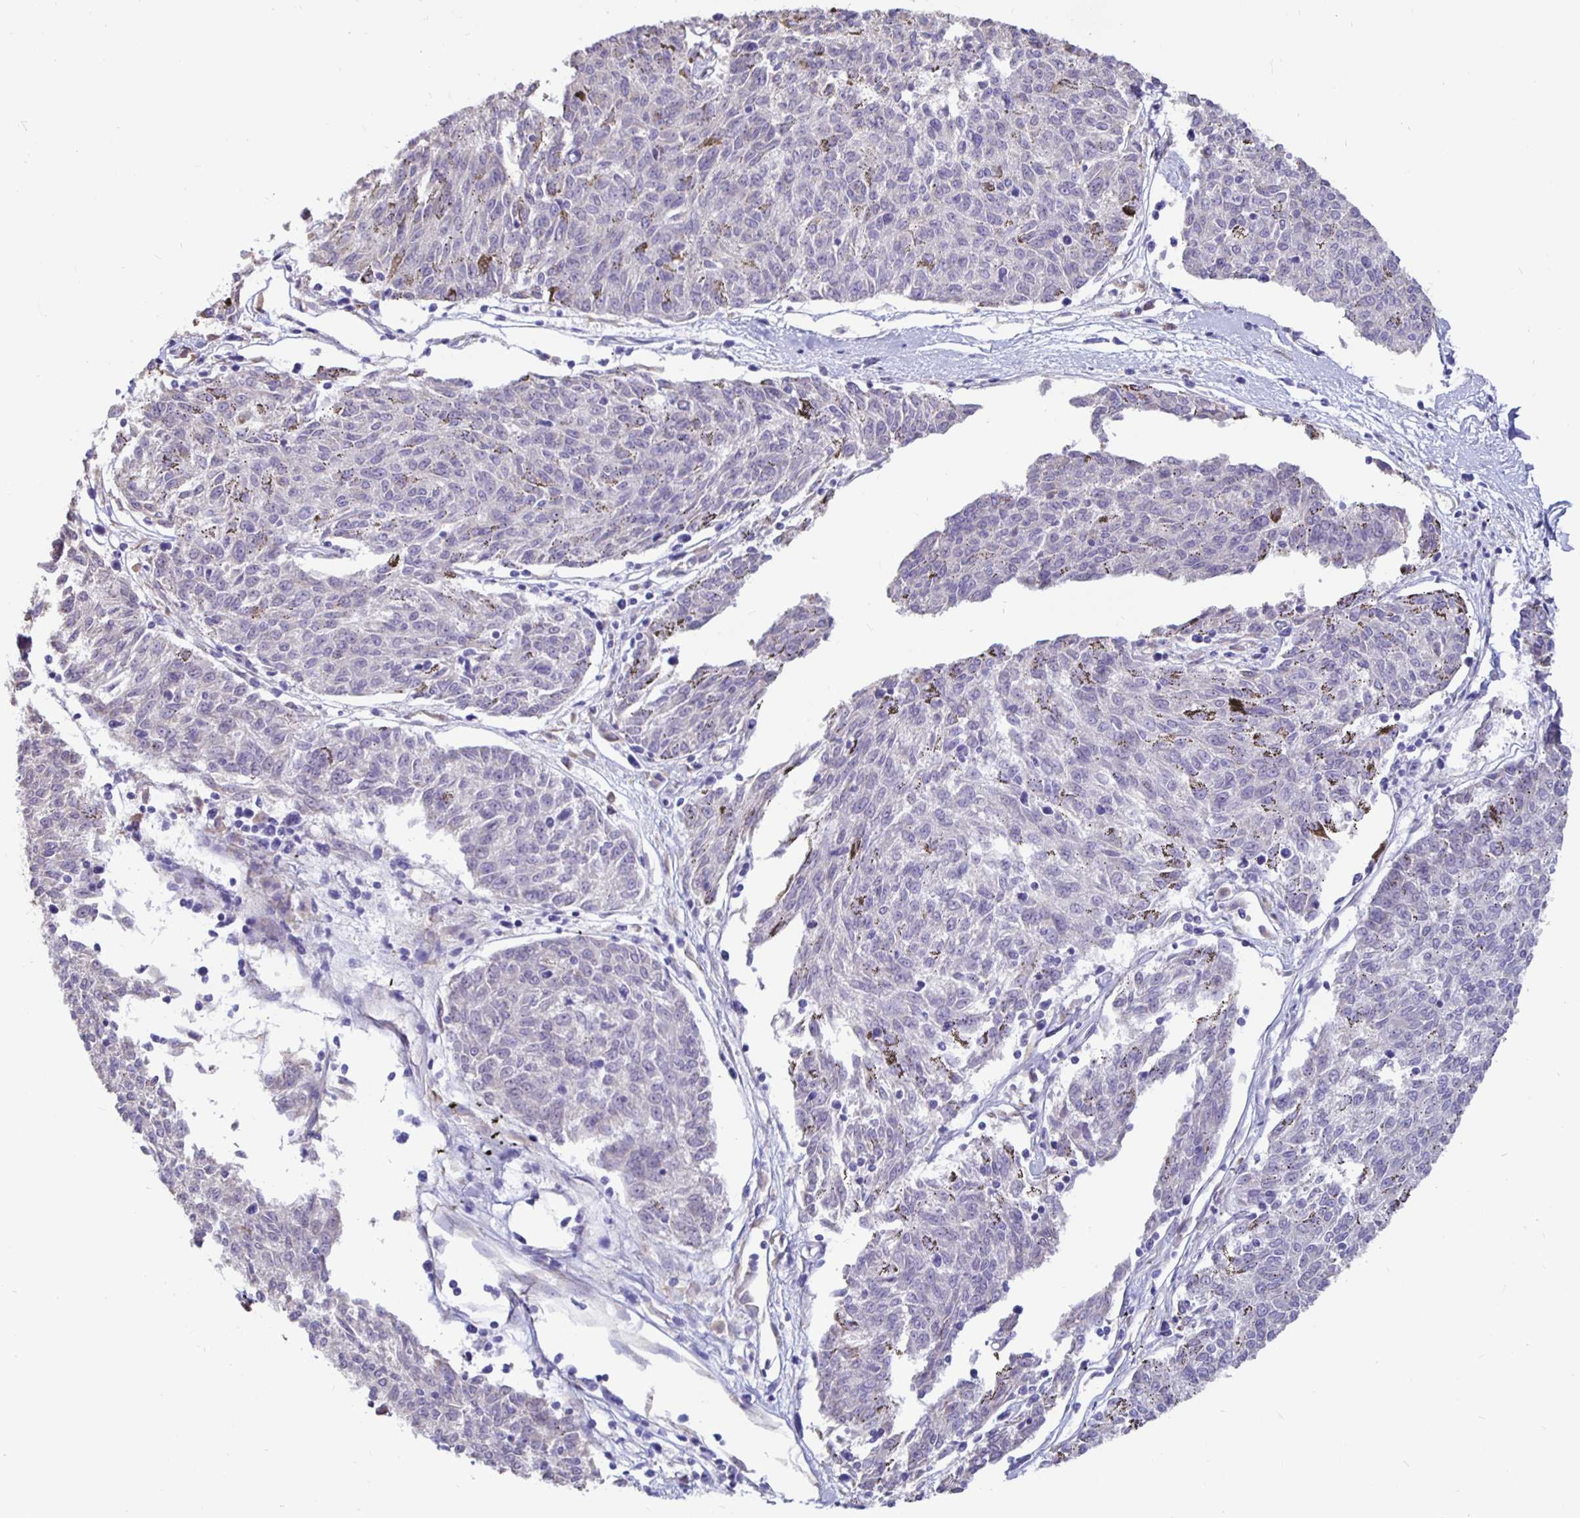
{"staining": {"intensity": "negative", "quantity": "none", "location": "none"}, "tissue": "melanoma", "cell_type": "Tumor cells", "image_type": "cancer", "snomed": [{"axis": "morphology", "description": "Malignant melanoma, NOS"}, {"axis": "topography", "description": "Skin"}], "caption": "Immunohistochemical staining of human malignant melanoma displays no significant positivity in tumor cells. (DAB immunohistochemistry (IHC), high magnification).", "gene": "DNAI2", "patient": {"sex": "female", "age": 72}}